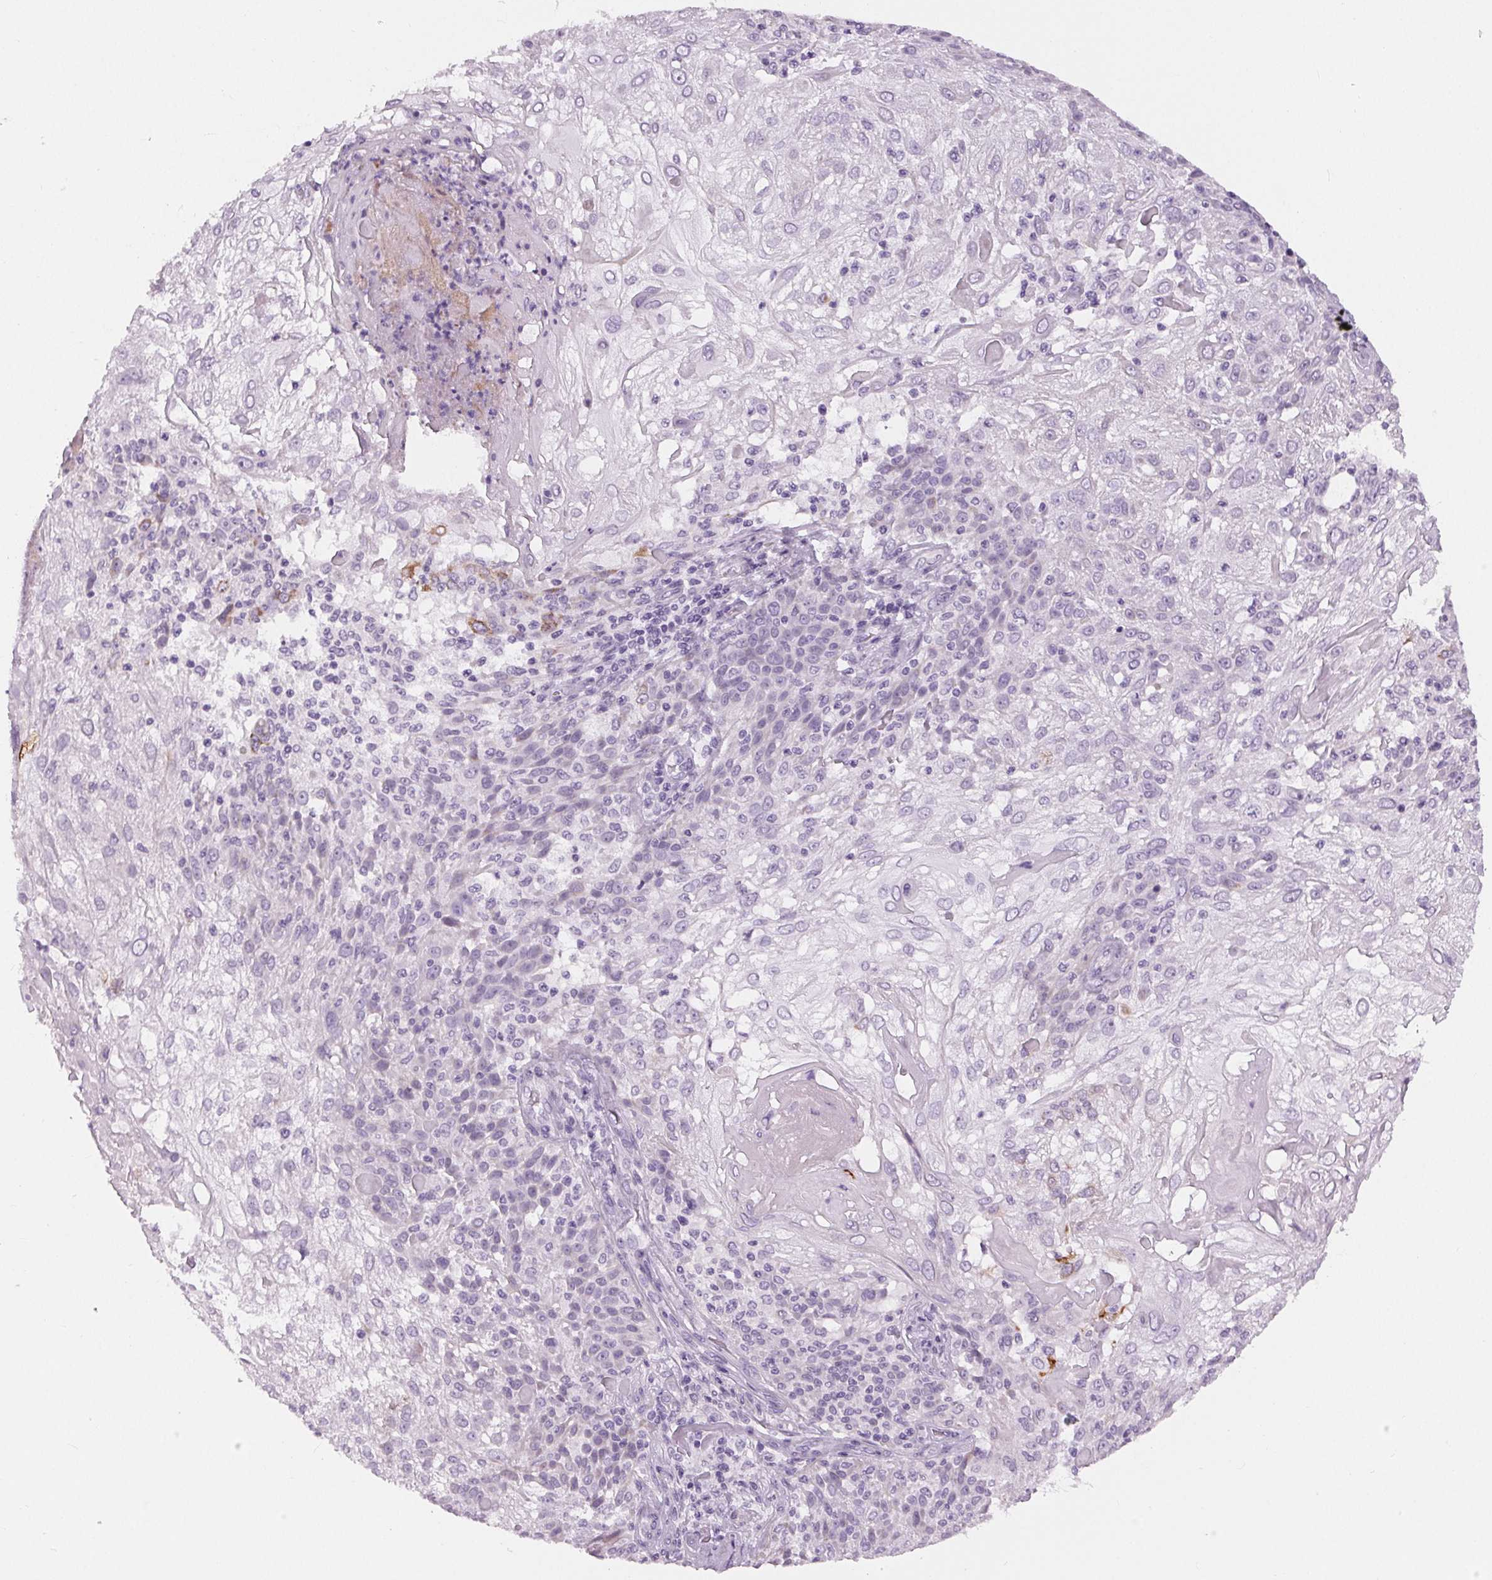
{"staining": {"intensity": "negative", "quantity": "none", "location": "none"}, "tissue": "skin cancer", "cell_type": "Tumor cells", "image_type": "cancer", "snomed": [{"axis": "morphology", "description": "Normal tissue, NOS"}, {"axis": "morphology", "description": "Squamous cell carcinoma, NOS"}, {"axis": "topography", "description": "Skin"}], "caption": "This histopathology image is of skin cancer stained with immunohistochemistry to label a protein in brown with the nuclei are counter-stained blue. There is no expression in tumor cells.", "gene": "MISP", "patient": {"sex": "female", "age": 83}}